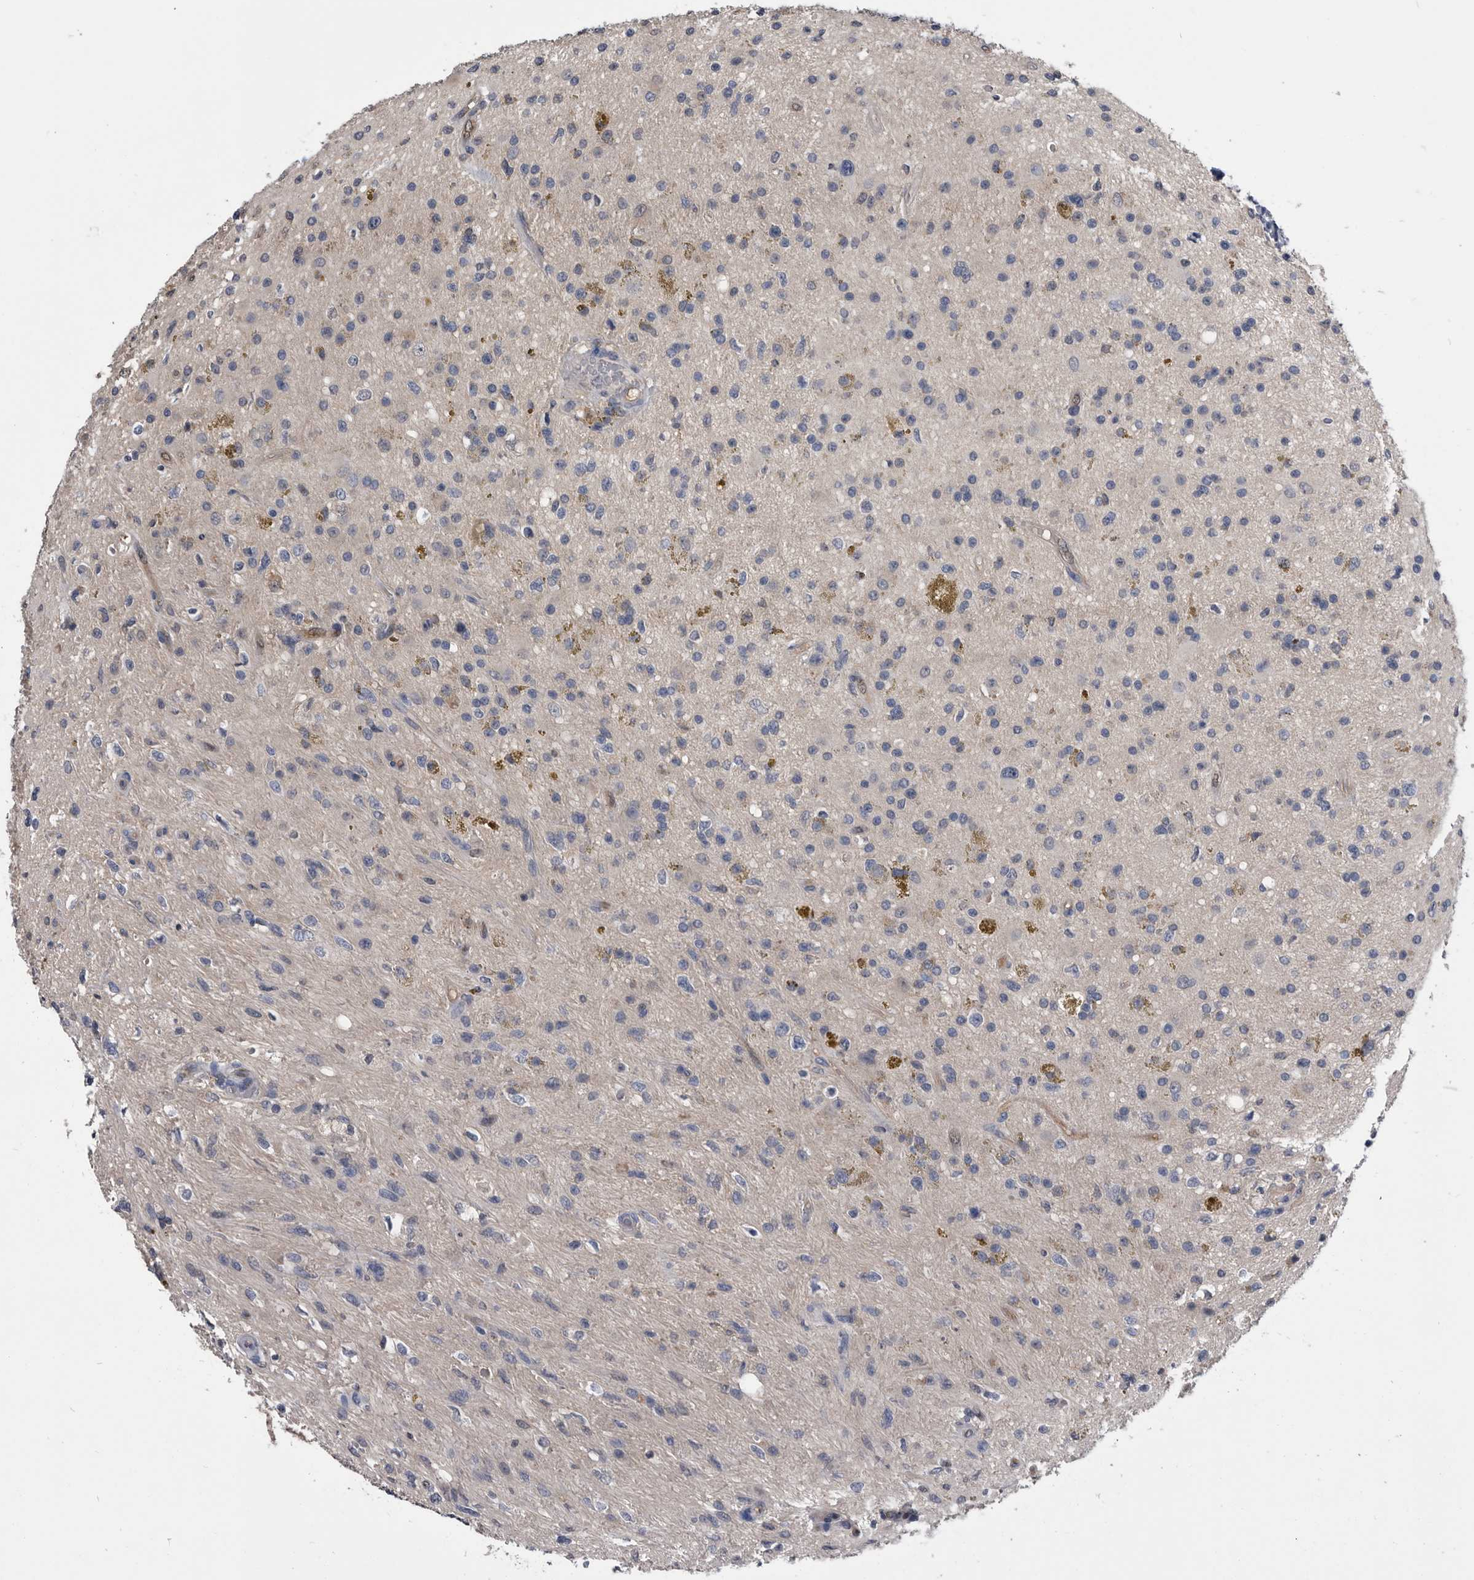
{"staining": {"intensity": "negative", "quantity": "none", "location": "none"}, "tissue": "glioma", "cell_type": "Tumor cells", "image_type": "cancer", "snomed": [{"axis": "morphology", "description": "Glioma, malignant, High grade"}, {"axis": "topography", "description": "Brain"}], "caption": "This image is of malignant glioma (high-grade) stained with immunohistochemistry (IHC) to label a protein in brown with the nuclei are counter-stained blue. There is no positivity in tumor cells.", "gene": "PDXK", "patient": {"sex": "male", "age": 33}}